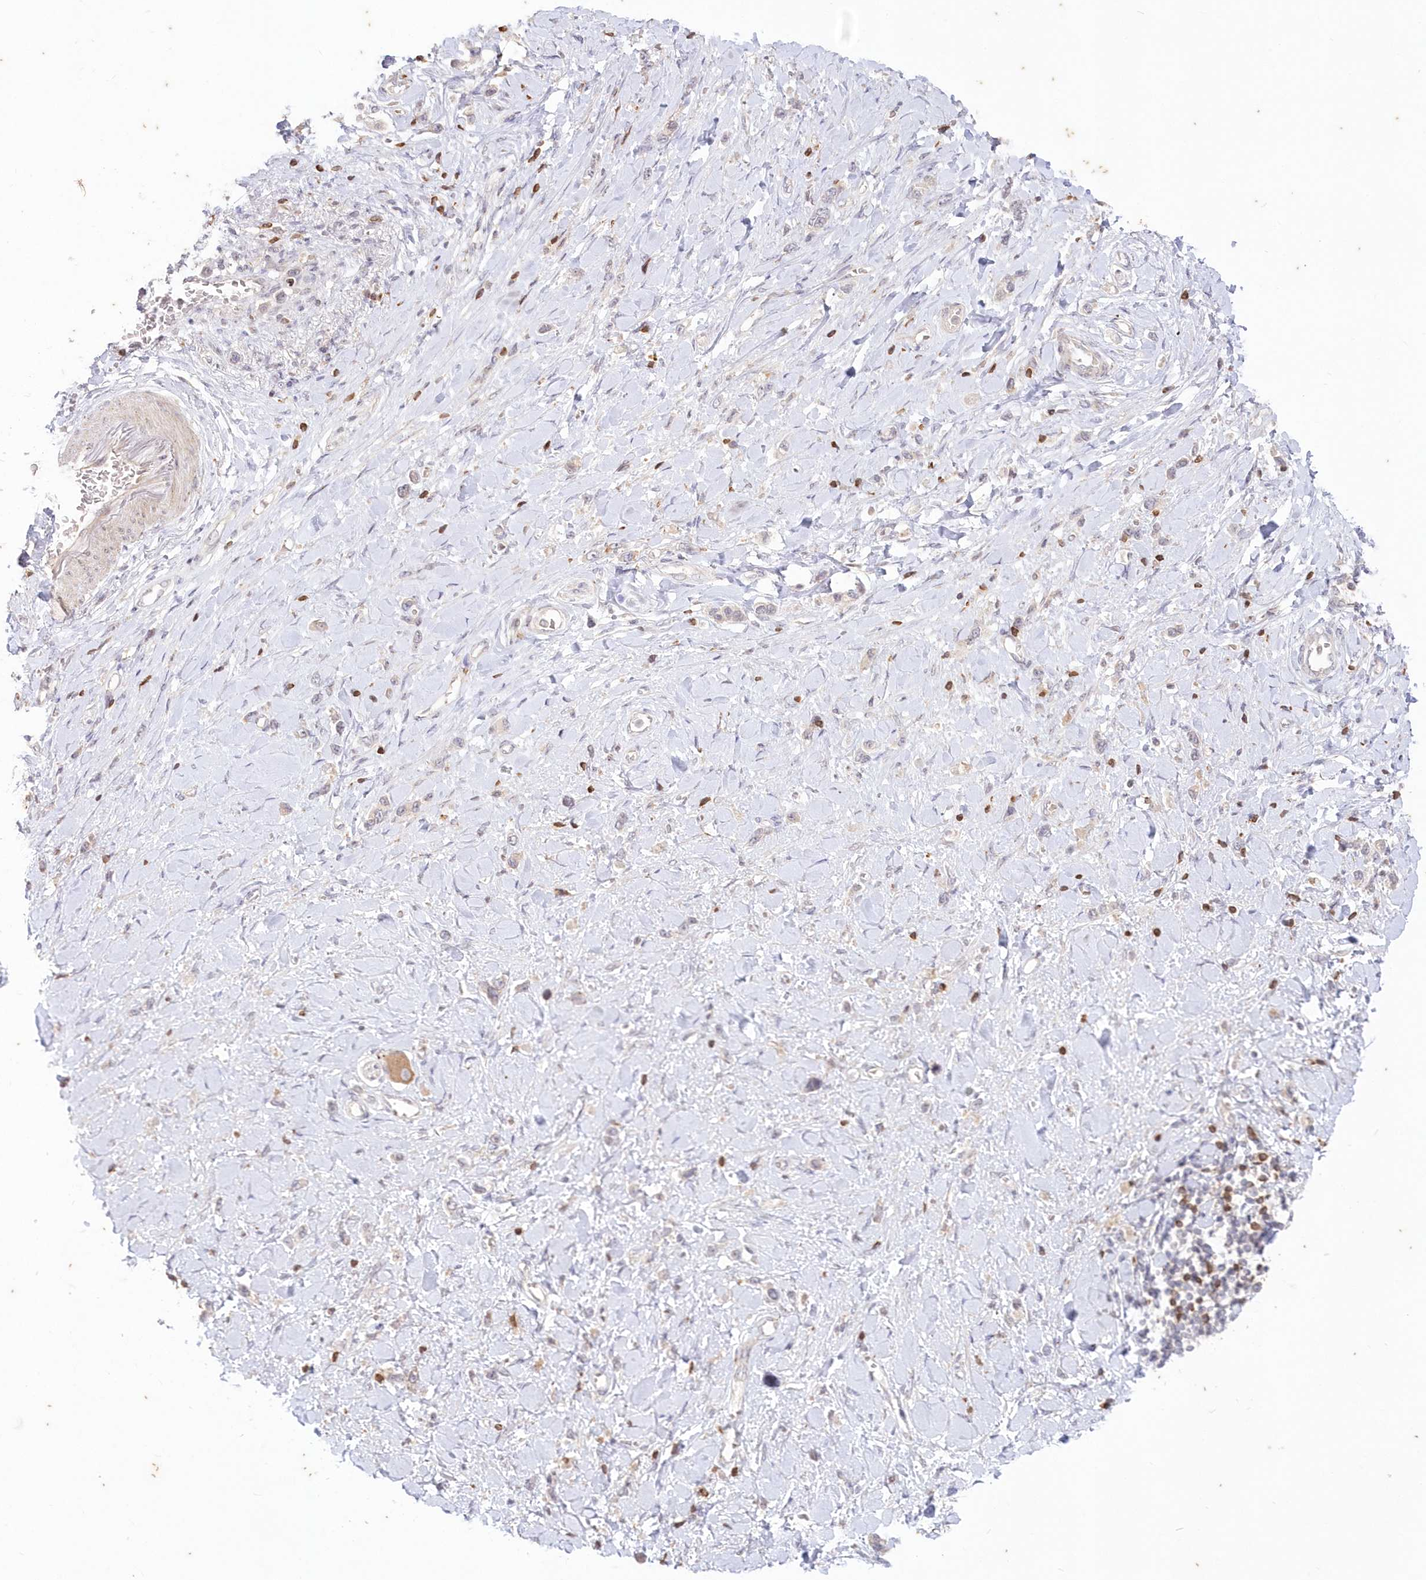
{"staining": {"intensity": "negative", "quantity": "none", "location": "none"}, "tissue": "stomach cancer", "cell_type": "Tumor cells", "image_type": "cancer", "snomed": [{"axis": "morphology", "description": "Normal tissue, NOS"}, {"axis": "morphology", "description": "Adenocarcinoma, NOS"}, {"axis": "topography", "description": "Stomach, upper"}, {"axis": "topography", "description": "Stomach"}], "caption": "There is no significant positivity in tumor cells of stomach cancer (adenocarcinoma). (Stains: DAB (3,3'-diaminobenzidine) immunohistochemistry (IHC) with hematoxylin counter stain, Microscopy: brightfield microscopy at high magnification).", "gene": "MTMR3", "patient": {"sex": "female", "age": 65}}